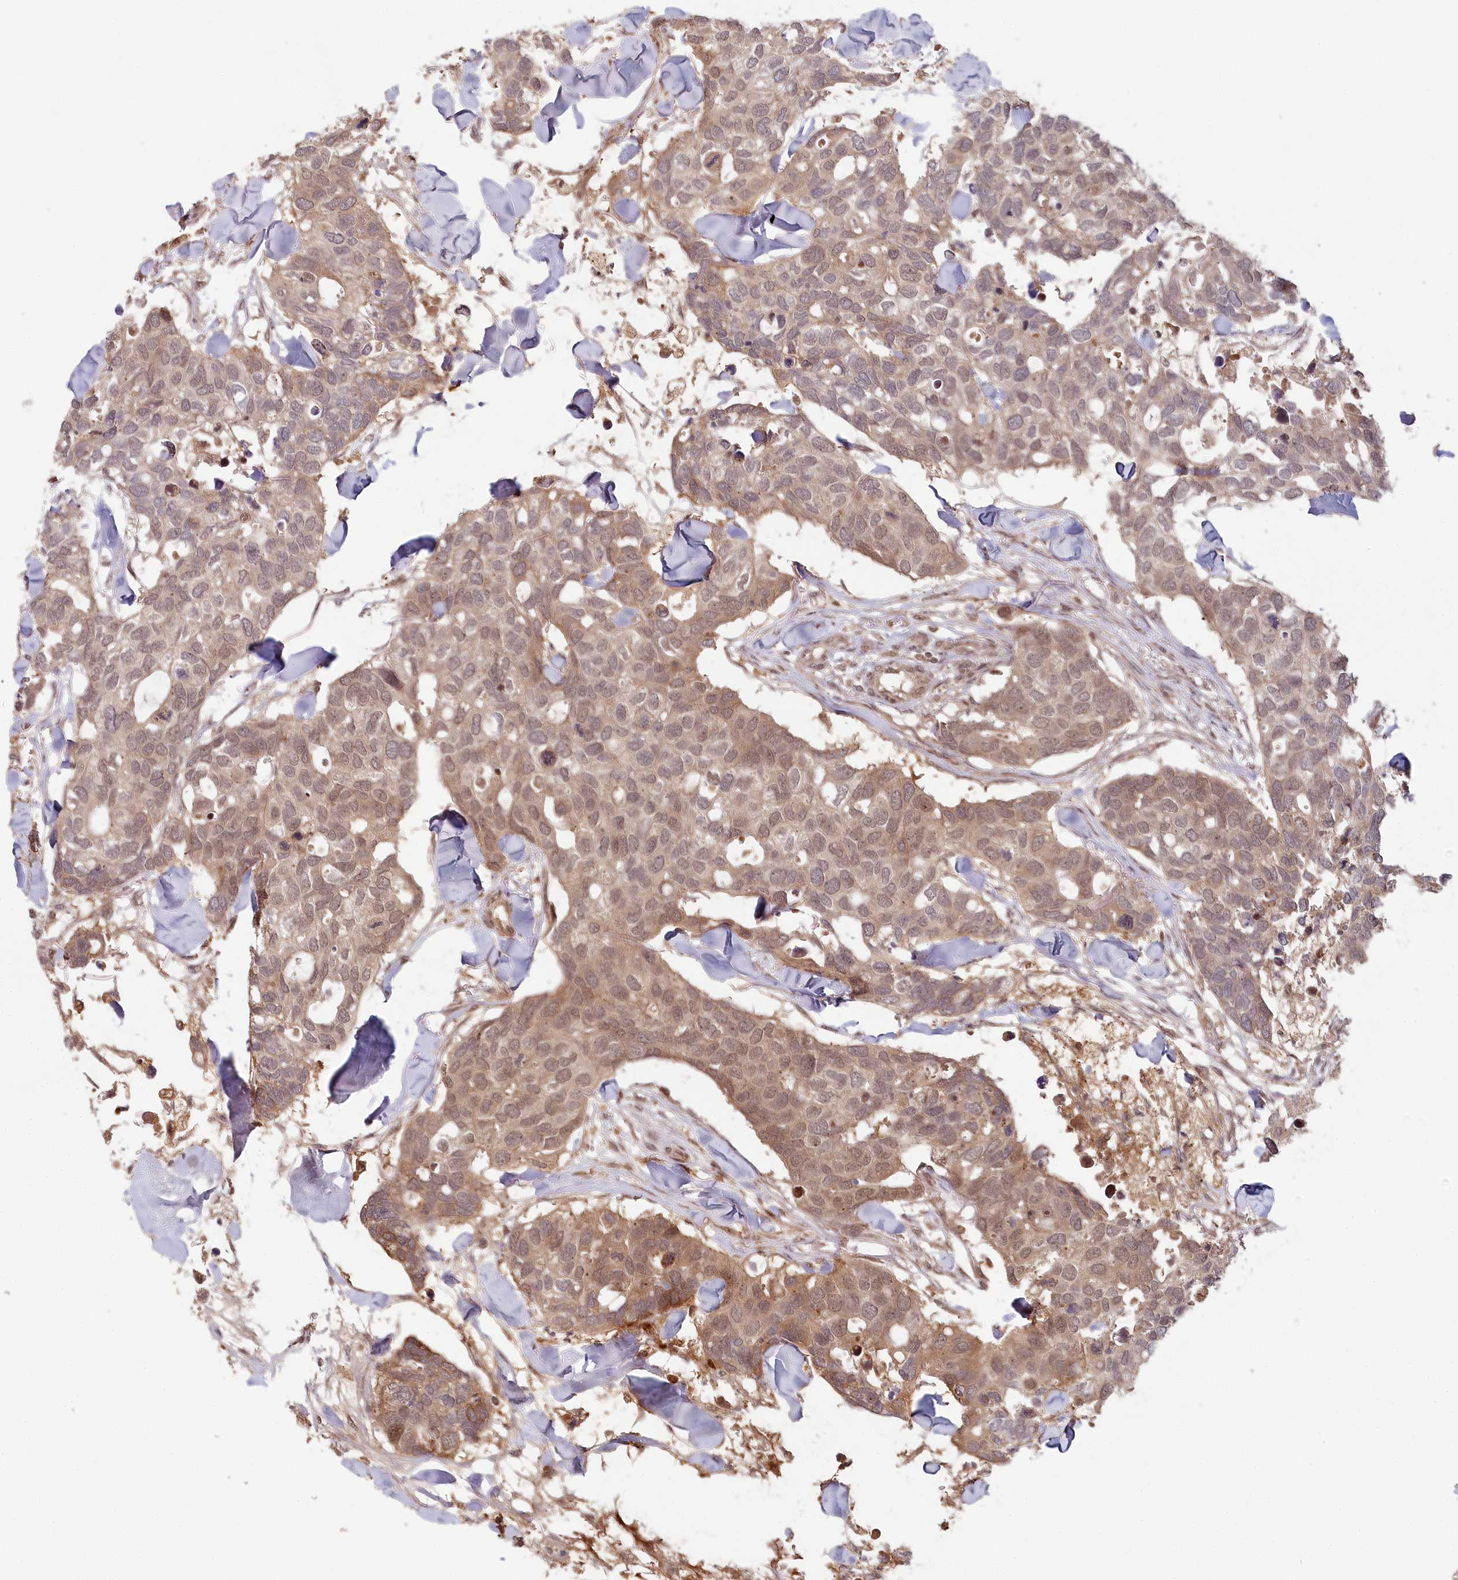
{"staining": {"intensity": "moderate", "quantity": ">75%", "location": "cytoplasmic/membranous,nuclear"}, "tissue": "breast cancer", "cell_type": "Tumor cells", "image_type": "cancer", "snomed": [{"axis": "morphology", "description": "Duct carcinoma"}, {"axis": "topography", "description": "Breast"}], "caption": "Human breast infiltrating ductal carcinoma stained for a protein (brown) displays moderate cytoplasmic/membranous and nuclear positive staining in about >75% of tumor cells.", "gene": "WAPL", "patient": {"sex": "female", "age": 83}}